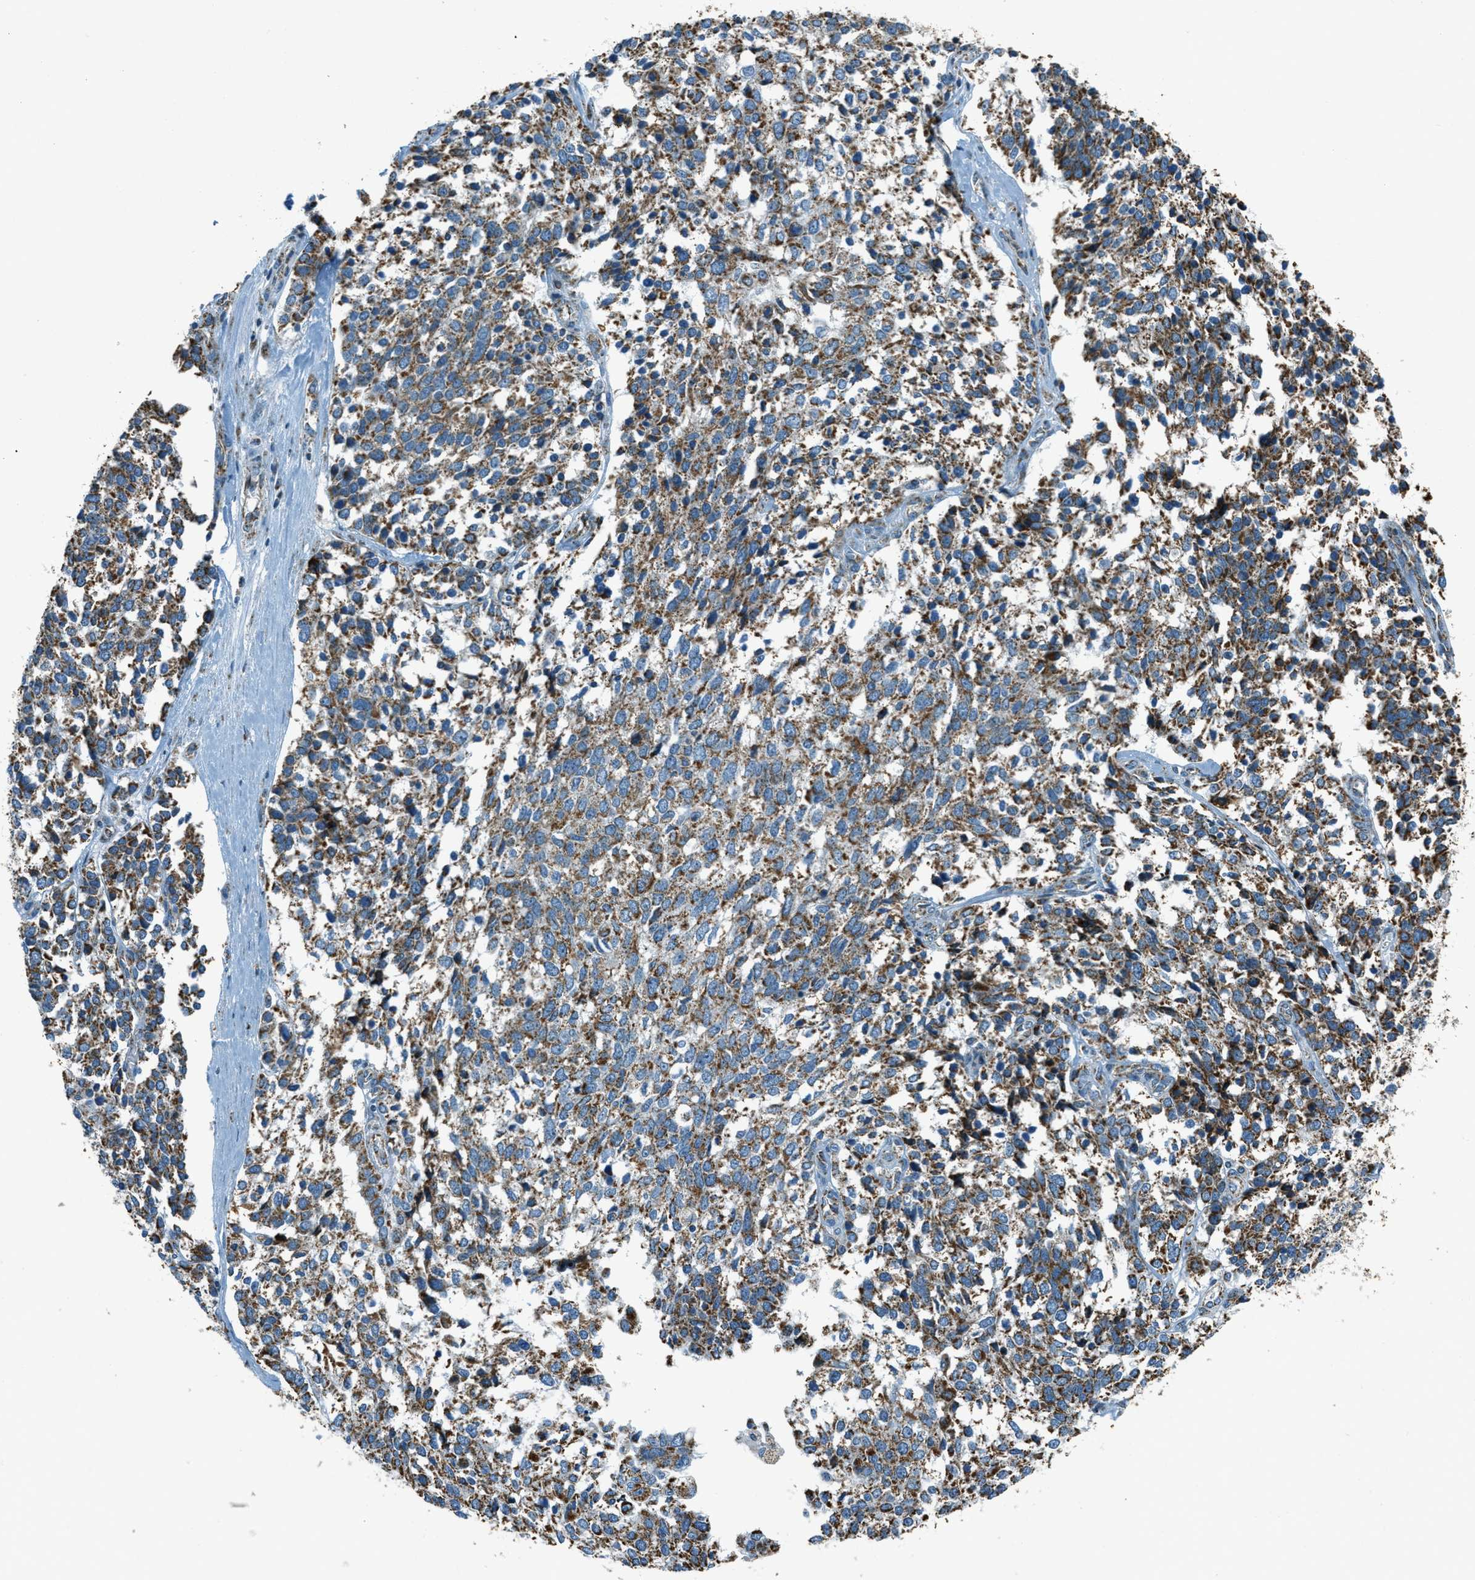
{"staining": {"intensity": "moderate", "quantity": ">75%", "location": "cytoplasmic/membranous"}, "tissue": "ovarian cancer", "cell_type": "Tumor cells", "image_type": "cancer", "snomed": [{"axis": "morphology", "description": "Cystadenocarcinoma, serous, NOS"}, {"axis": "topography", "description": "Ovary"}], "caption": "Serous cystadenocarcinoma (ovarian) tissue shows moderate cytoplasmic/membranous staining in about >75% of tumor cells Nuclei are stained in blue.", "gene": "CHST15", "patient": {"sex": "female", "age": 44}}